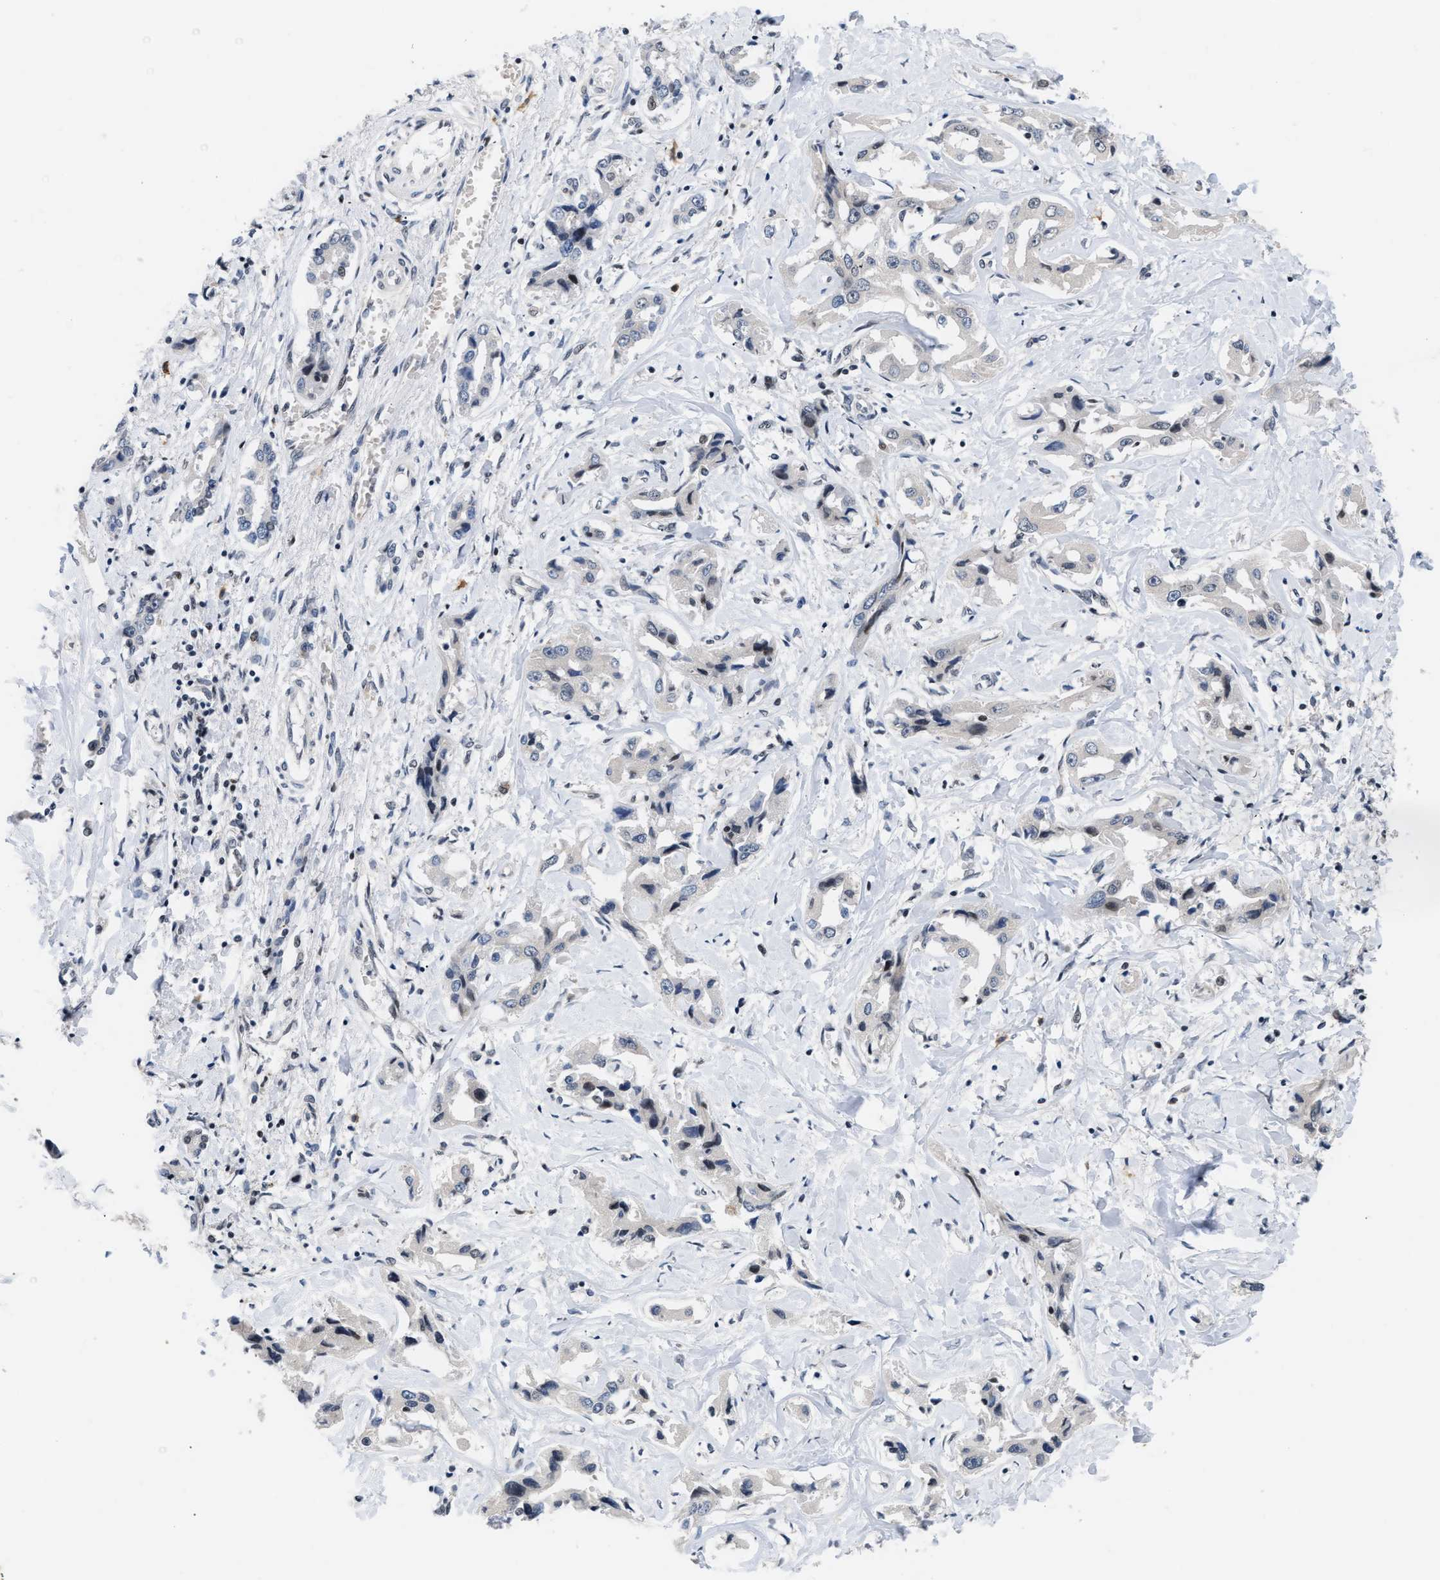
{"staining": {"intensity": "negative", "quantity": "none", "location": "none"}, "tissue": "liver cancer", "cell_type": "Tumor cells", "image_type": "cancer", "snomed": [{"axis": "morphology", "description": "Cholangiocarcinoma"}, {"axis": "topography", "description": "Liver"}], "caption": "Immunohistochemical staining of liver cancer shows no significant staining in tumor cells. The staining was performed using DAB to visualize the protein expression in brown, while the nuclei were stained in blue with hematoxylin (Magnification: 20x).", "gene": "TXNRD3", "patient": {"sex": "male", "age": 59}}